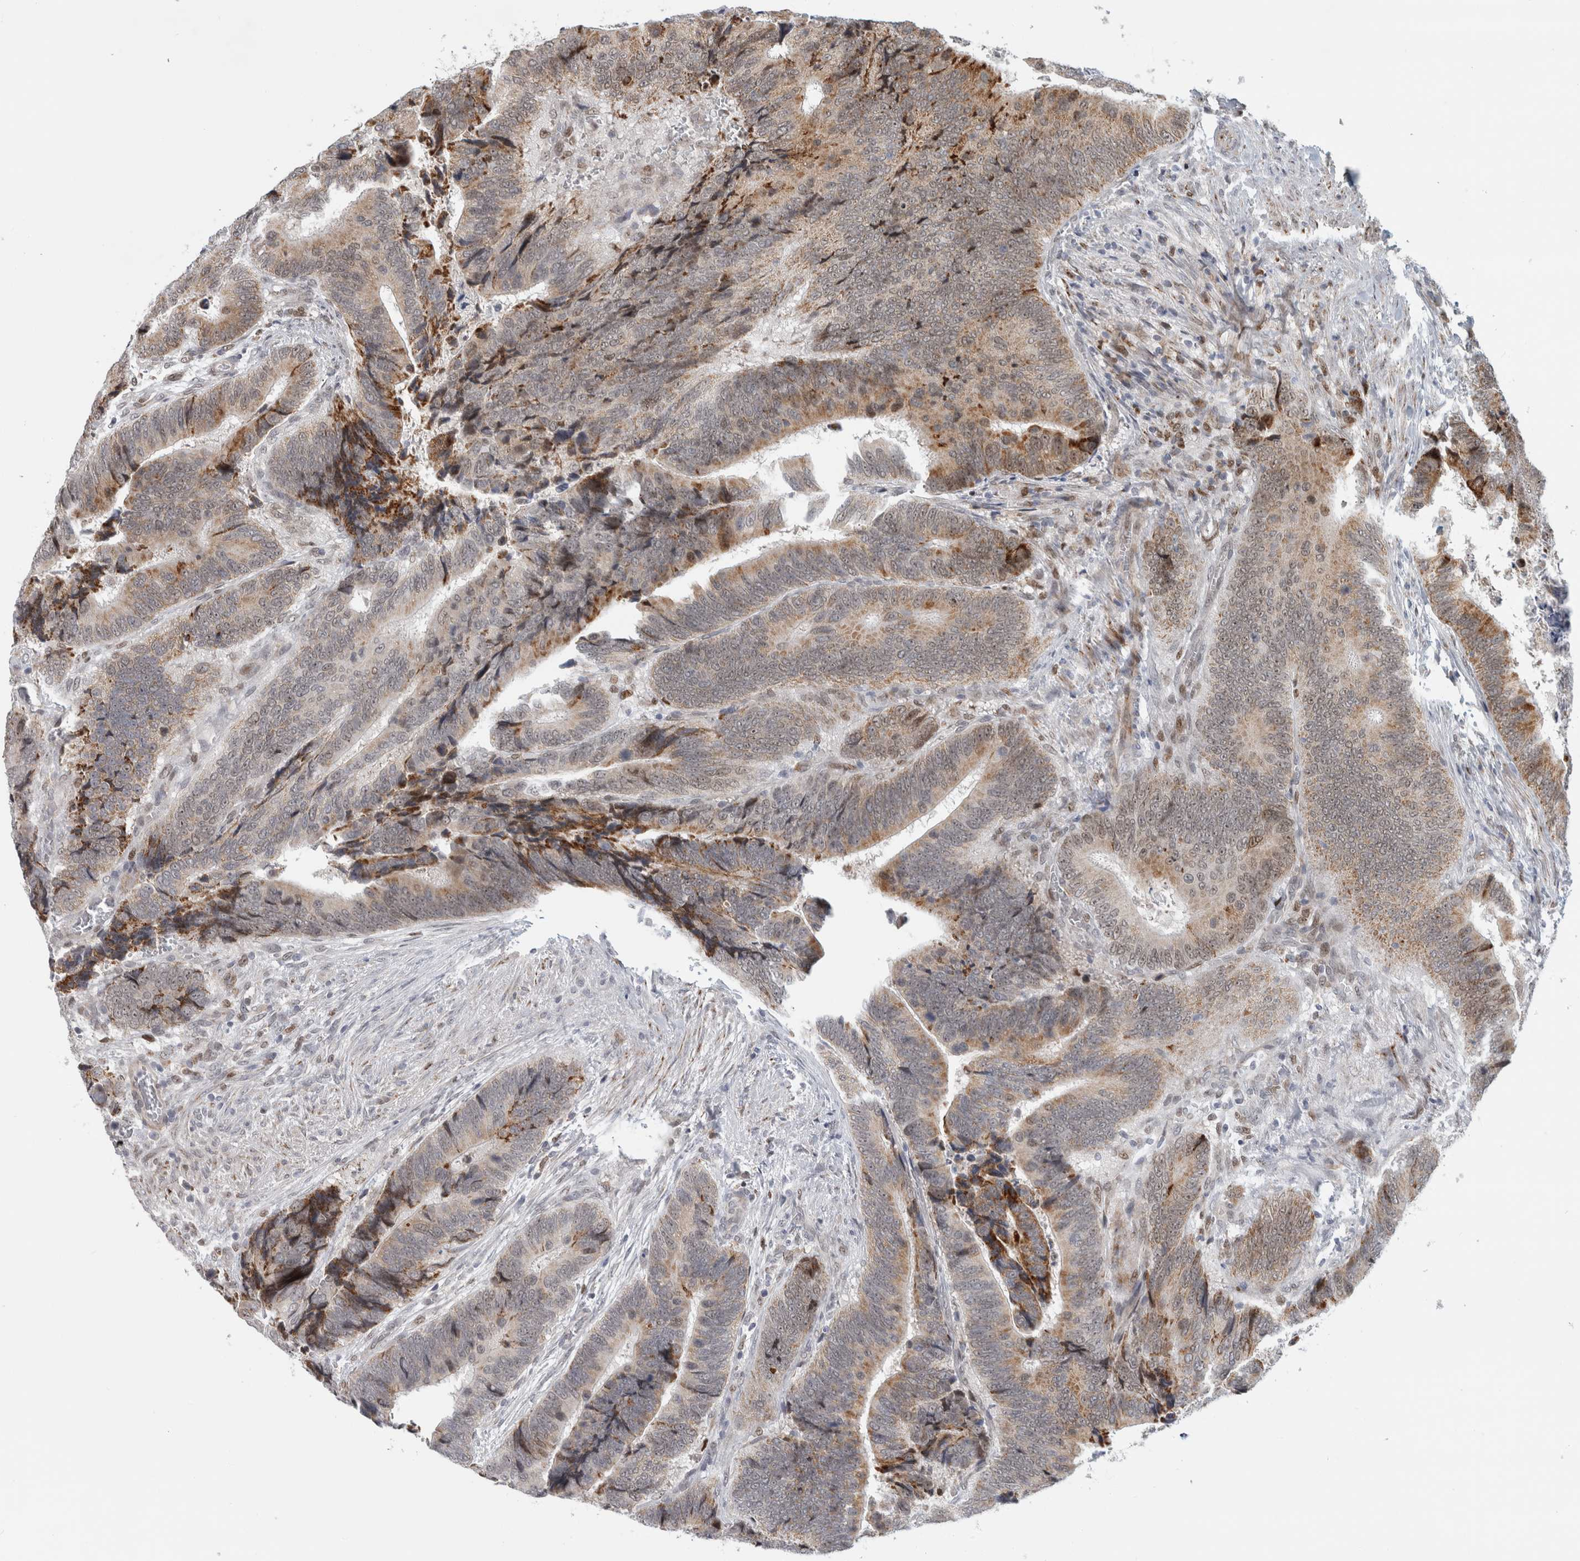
{"staining": {"intensity": "moderate", "quantity": "25%-75%", "location": "cytoplasmic/membranous,nuclear"}, "tissue": "colorectal cancer", "cell_type": "Tumor cells", "image_type": "cancer", "snomed": [{"axis": "morphology", "description": "Inflammation, NOS"}, {"axis": "morphology", "description": "Adenocarcinoma, NOS"}, {"axis": "topography", "description": "Colon"}], "caption": "DAB (3,3'-diaminobenzidine) immunohistochemical staining of human colorectal adenocarcinoma demonstrates moderate cytoplasmic/membranous and nuclear protein positivity in about 25%-75% of tumor cells.", "gene": "INSRR", "patient": {"sex": "male", "age": 72}}